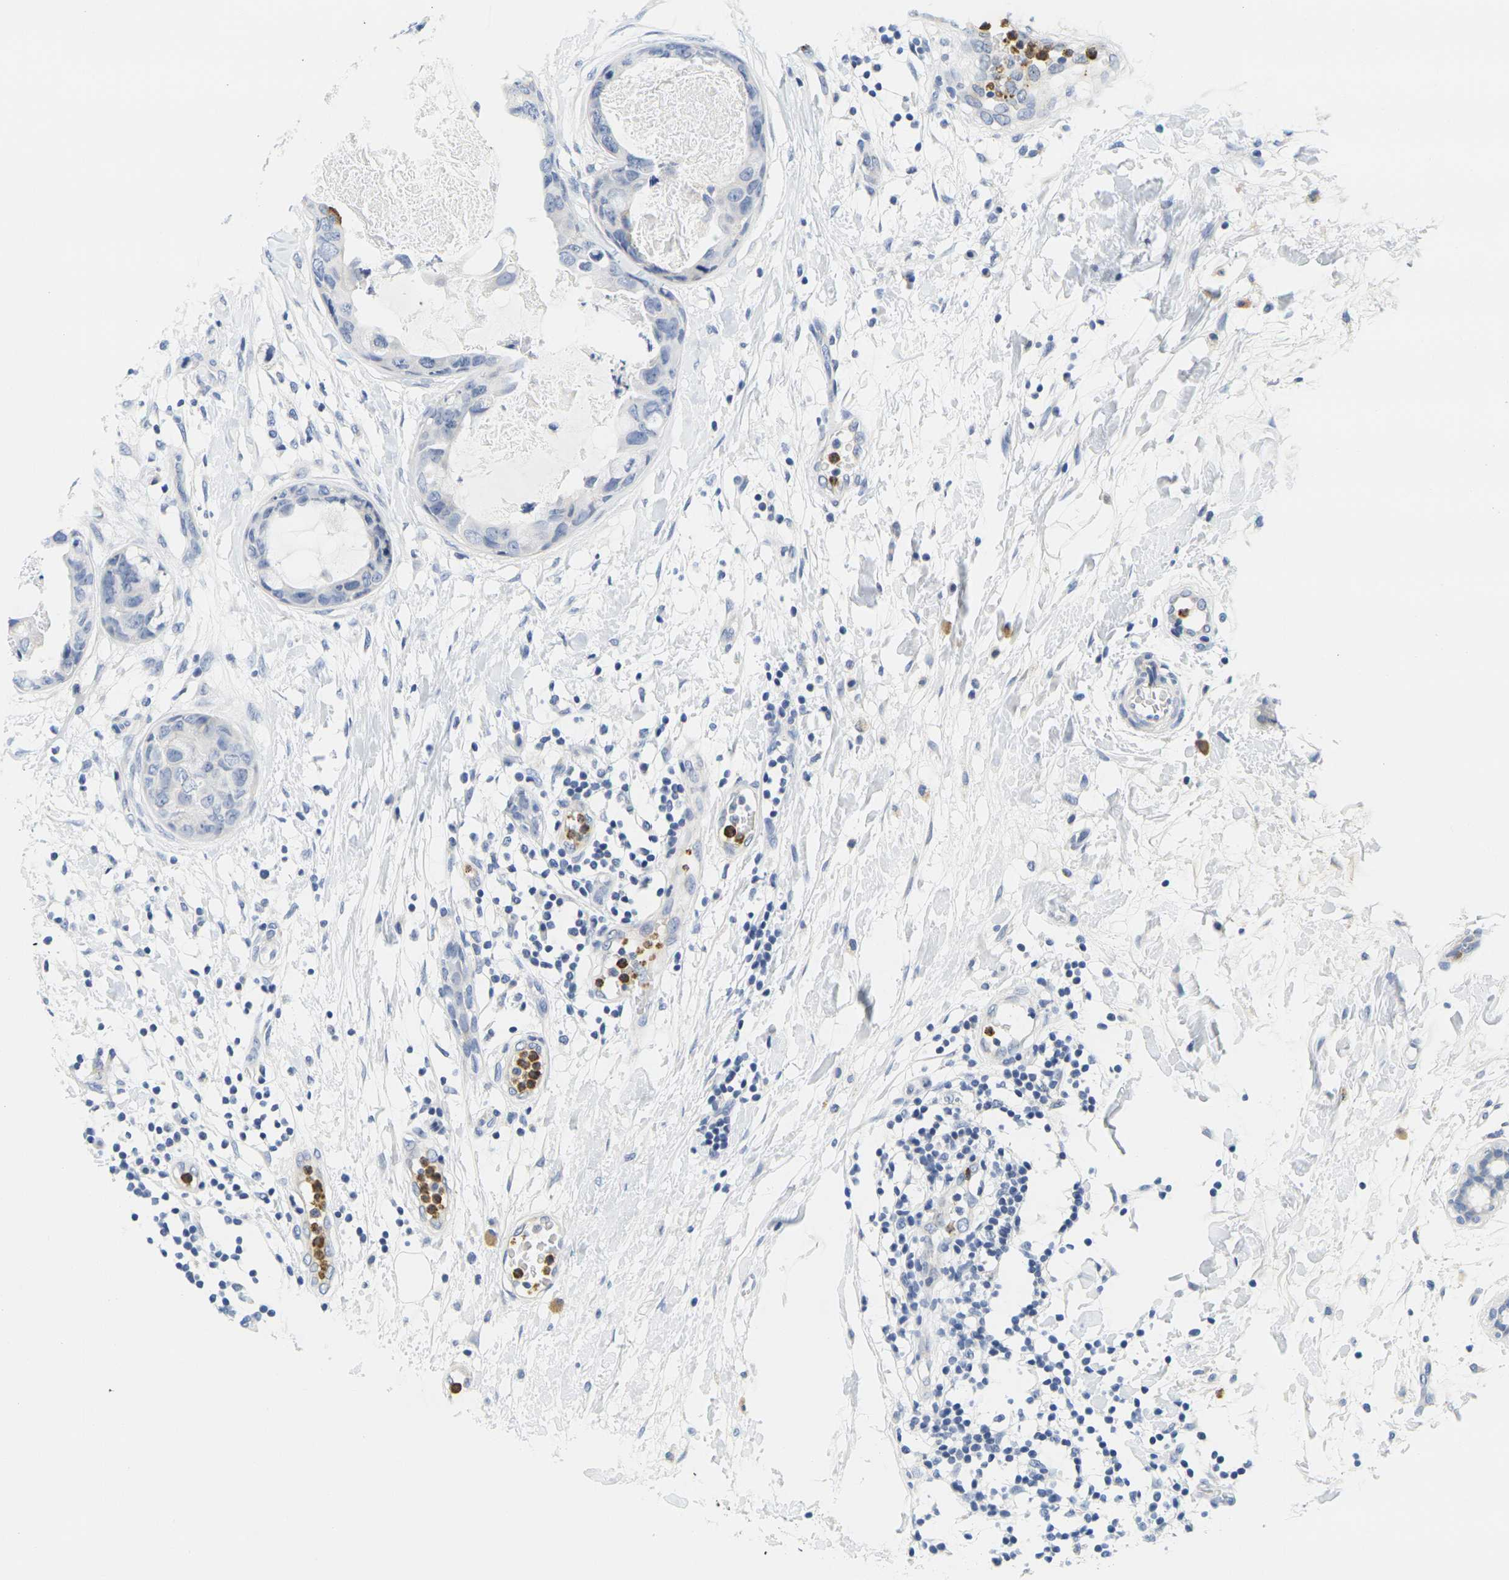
{"staining": {"intensity": "negative", "quantity": "none", "location": "none"}, "tissue": "breast cancer", "cell_type": "Tumor cells", "image_type": "cancer", "snomed": [{"axis": "morphology", "description": "Duct carcinoma"}, {"axis": "topography", "description": "Breast"}], "caption": "This is an IHC histopathology image of breast infiltrating ductal carcinoma. There is no staining in tumor cells.", "gene": "KLK5", "patient": {"sex": "female", "age": 40}}